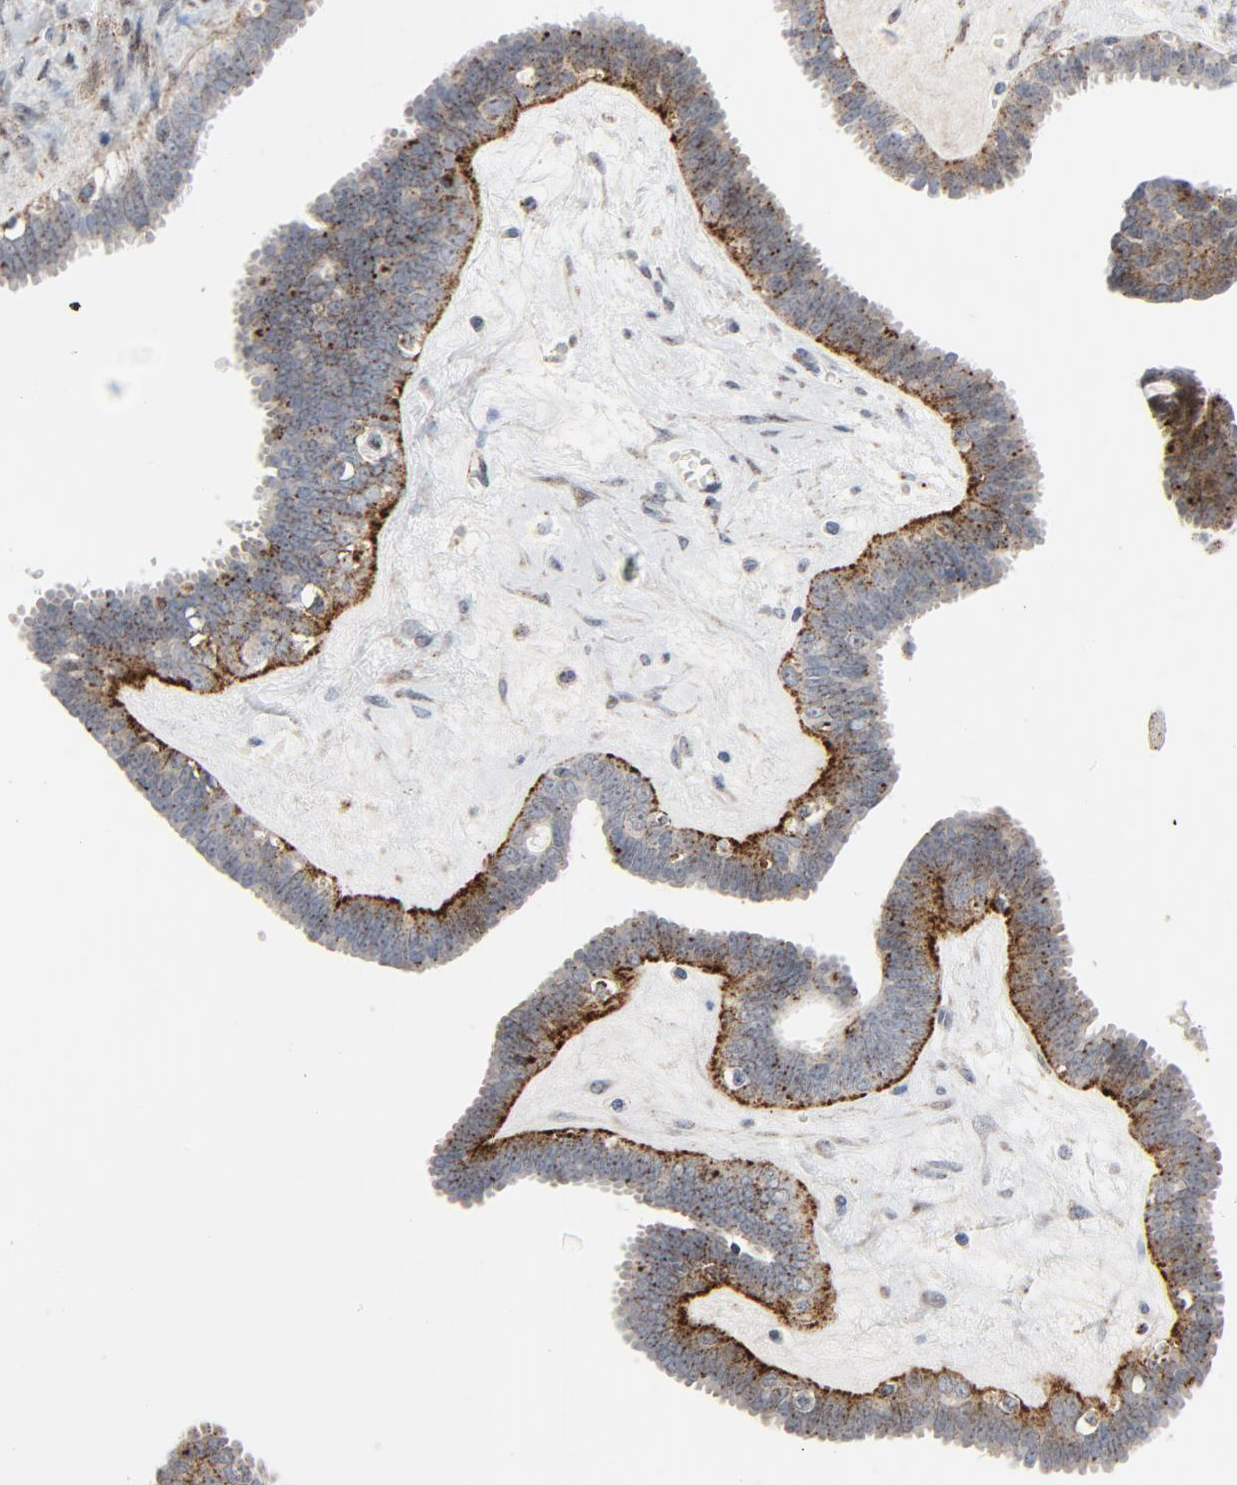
{"staining": {"intensity": "strong", "quantity": ">75%", "location": "cytoplasmic/membranous"}, "tissue": "ovarian cancer", "cell_type": "Tumor cells", "image_type": "cancer", "snomed": [{"axis": "morphology", "description": "Cystadenocarcinoma, mucinous, NOS"}, {"axis": "topography", "description": "Ovary"}], "caption": "Ovarian cancer stained with immunohistochemistry demonstrates strong cytoplasmic/membranous positivity in about >75% of tumor cells.", "gene": "AKT2", "patient": {"sex": "female", "age": 36}}